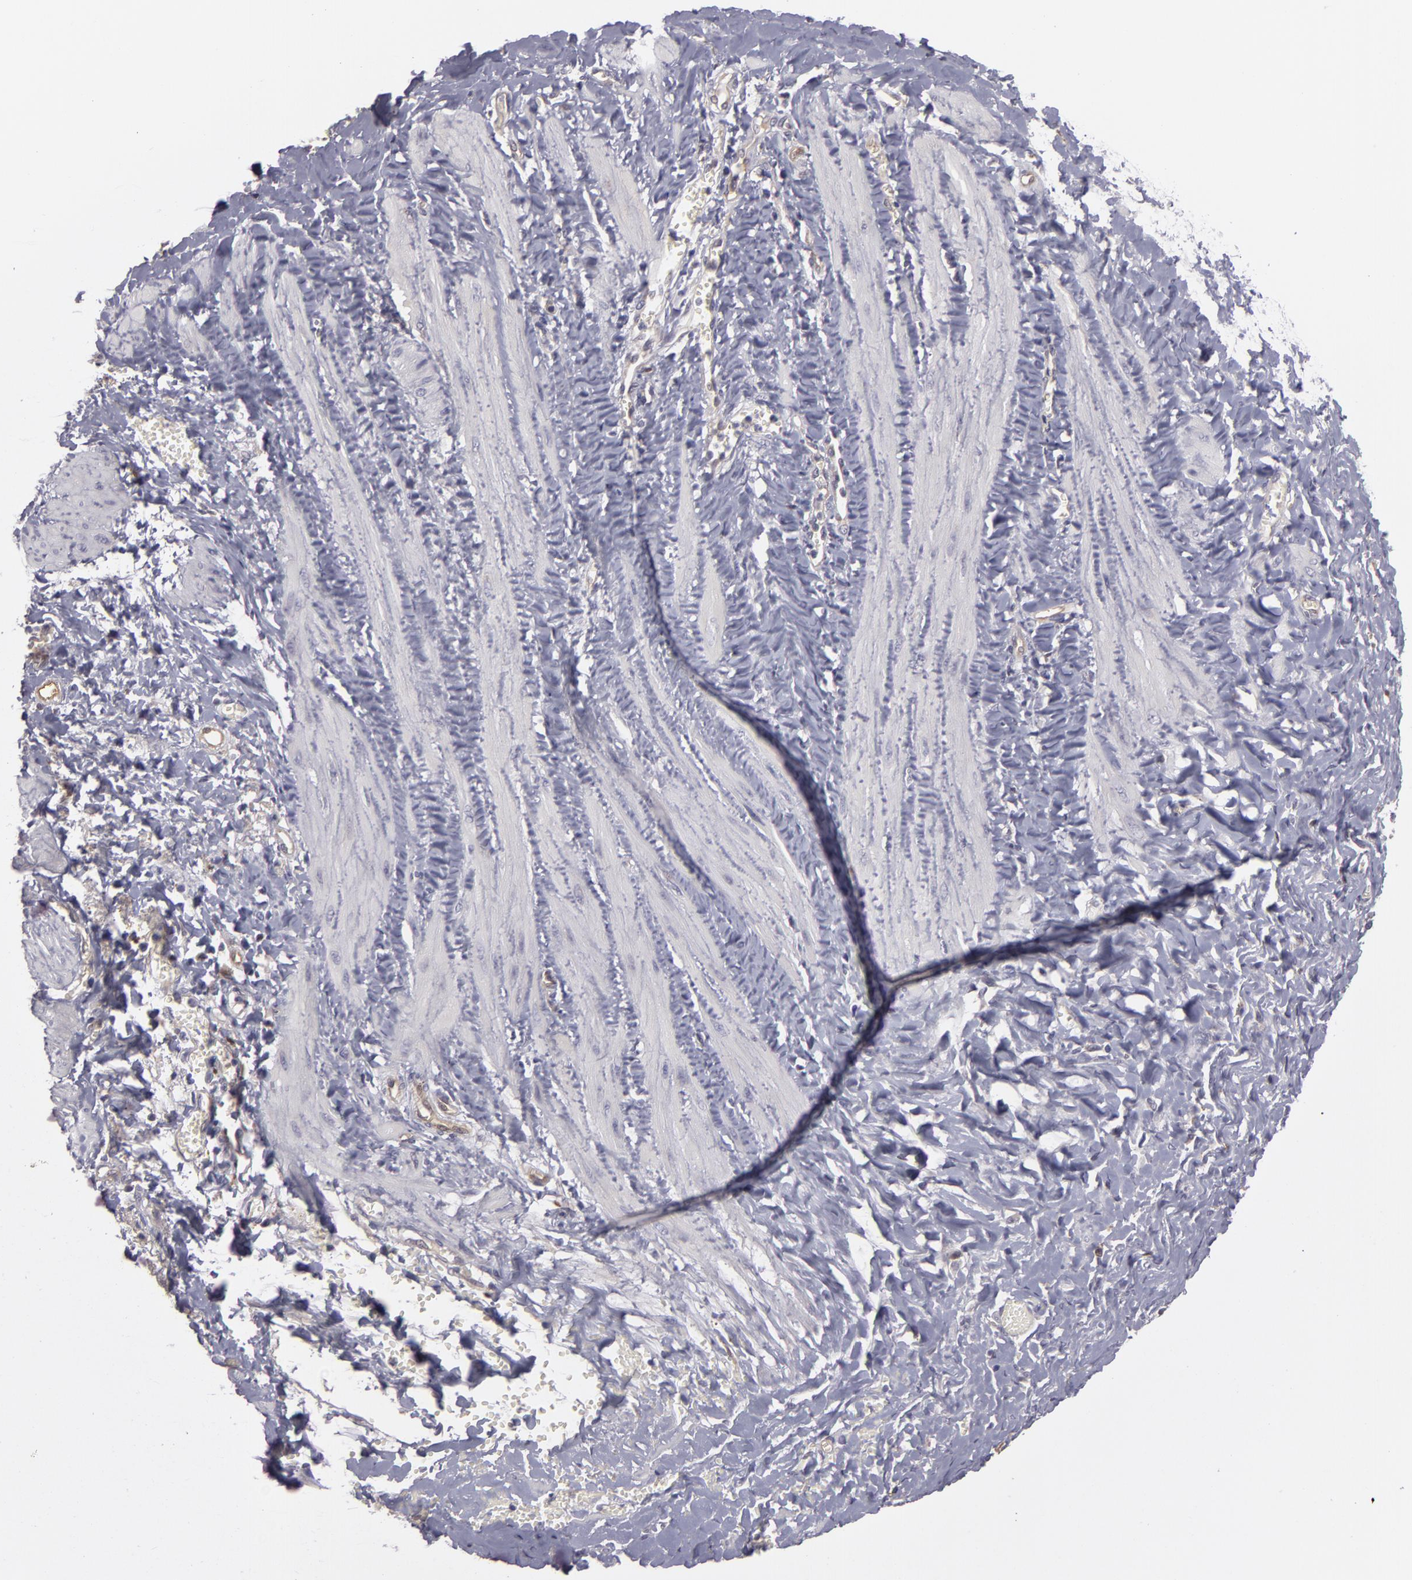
{"staining": {"intensity": "negative", "quantity": "none", "location": "none"}, "tissue": "smooth muscle", "cell_type": "Smooth muscle cells", "image_type": "normal", "snomed": [{"axis": "morphology", "description": "Normal tissue, NOS"}, {"axis": "topography", "description": "Uterus"}], "caption": "Image shows no significant protein staining in smooth muscle cells of unremarkable smooth muscle.", "gene": "ZNF229", "patient": {"sex": "female", "age": 56}}